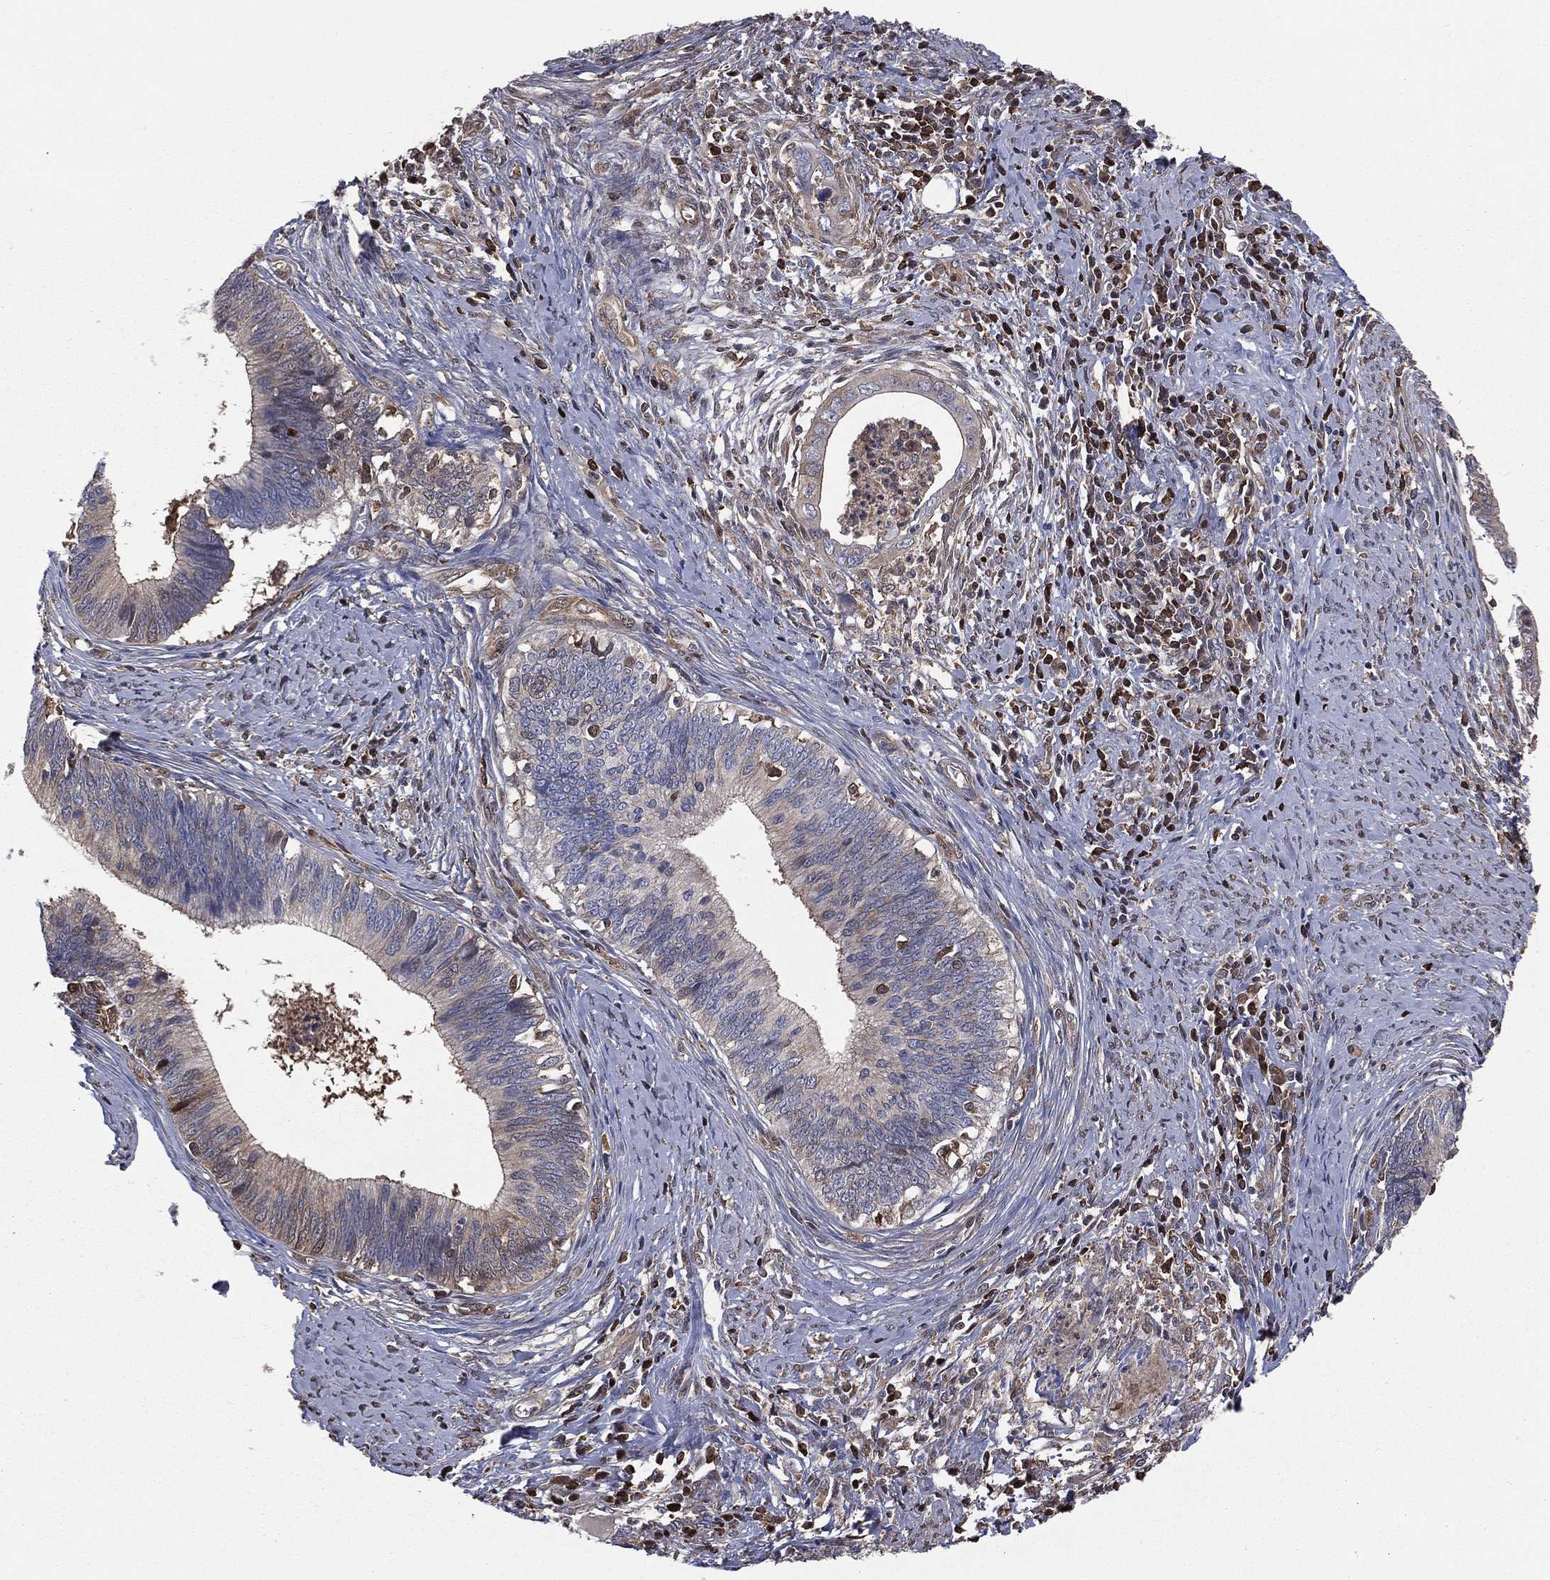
{"staining": {"intensity": "negative", "quantity": "none", "location": "none"}, "tissue": "cervical cancer", "cell_type": "Tumor cells", "image_type": "cancer", "snomed": [{"axis": "morphology", "description": "Adenocarcinoma, NOS"}, {"axis": "topography", "description": "Cervix"}], "caption": "Immunohistochemistry (IHC) of human adenocarcinoma (cervical) shows no staining in tumor cells.", "gene": "TBC1D2", "patient": {"sex": "female", "age": 42}}